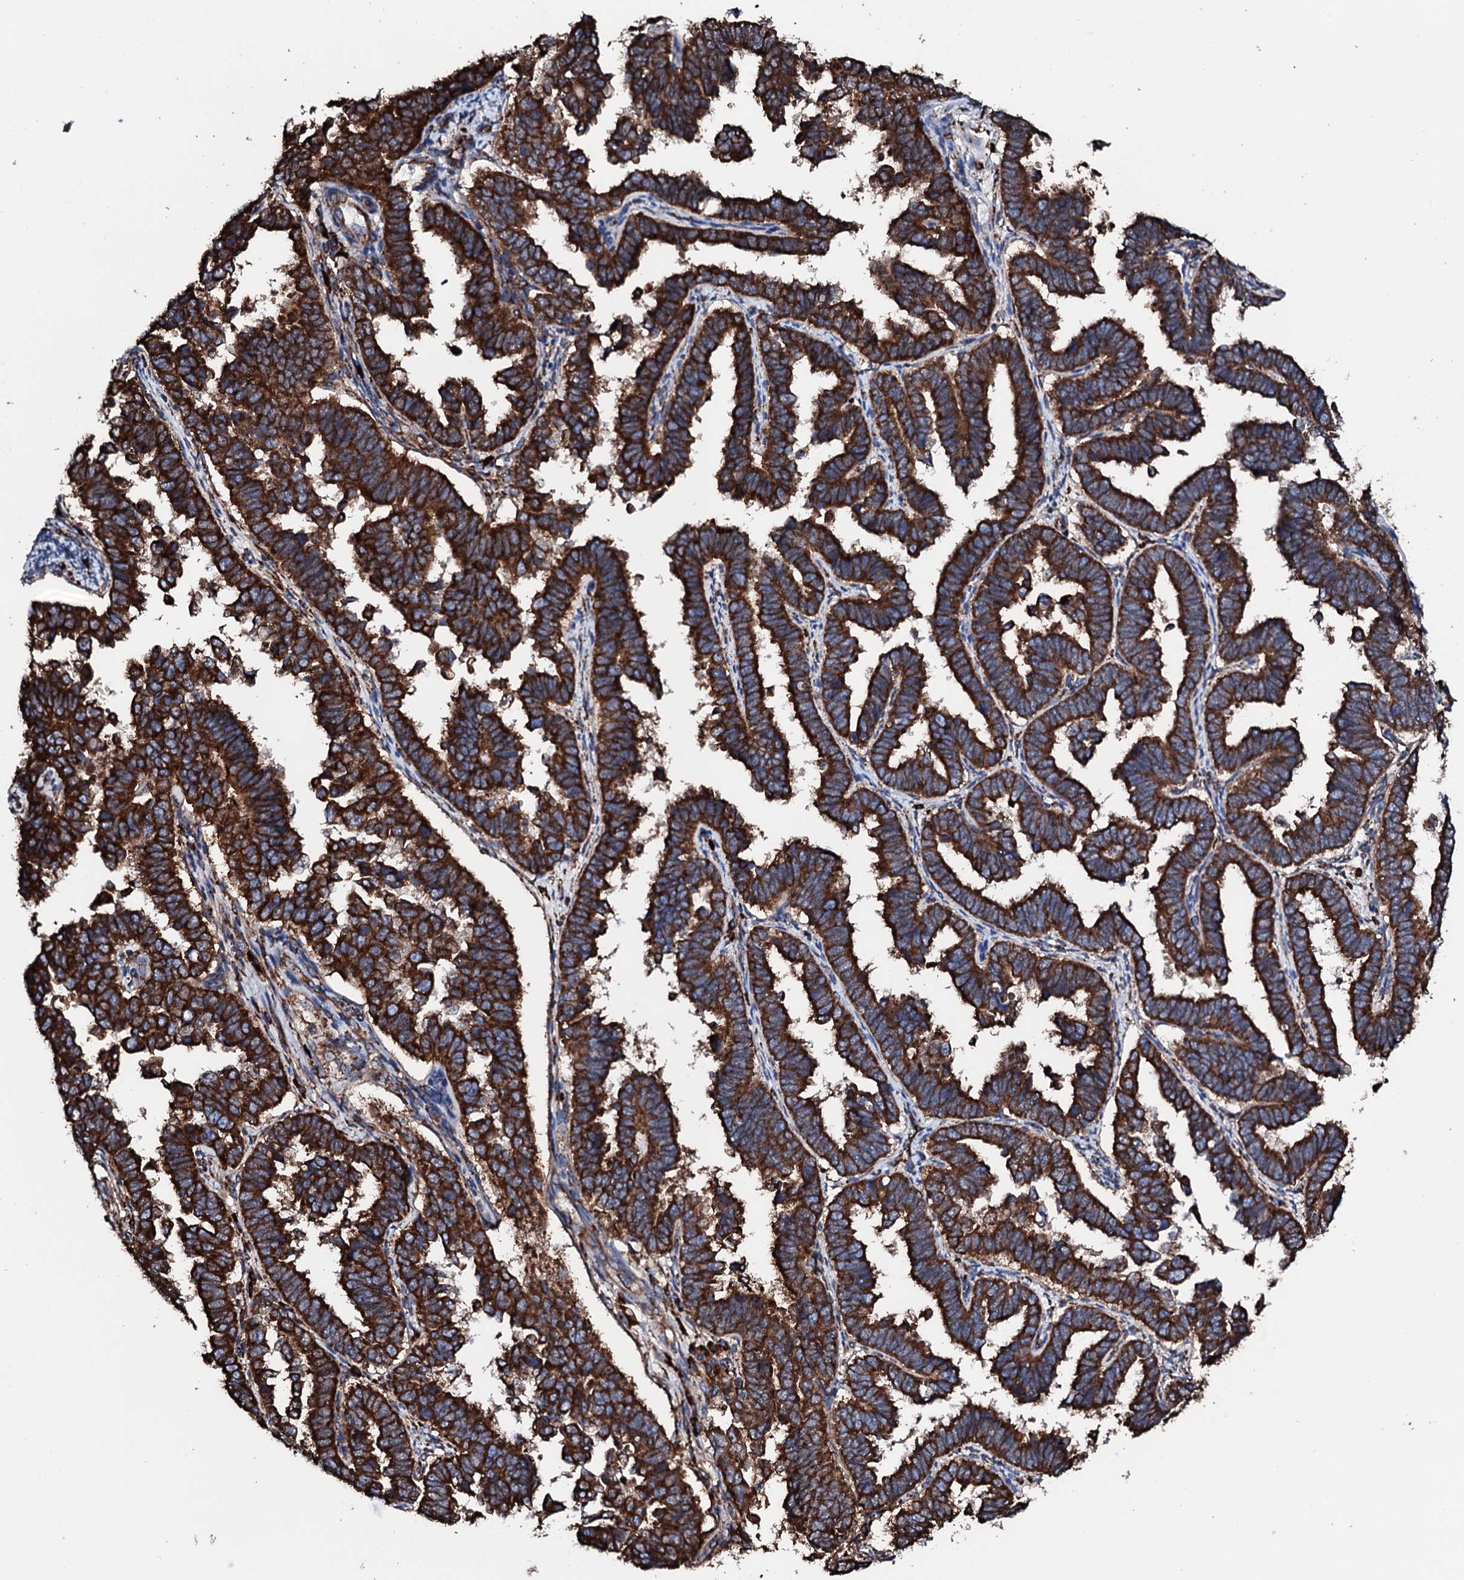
{"staining": {"intensity": "strong", "quantity": ">75%", "location": "cytoplasmic/membranous"}, "tissue": "endometrial cancer", "cell_type": "Tumor cells", "image_type": "cancer", "snomed": [{"axis": "morphology", "description": "Adenocarcinoma, NOS"}, {"axis": "topography", "description": "Endometrium"}], "caption": "Endometrial adenocarcinoma tissue shows strong cytoplasmic/membranous expression in about >75% of tumor cells, visualized by immunohistochemistry.", "gene": "AMDHD1", "patient": {"sex": "female", "age": 75}}